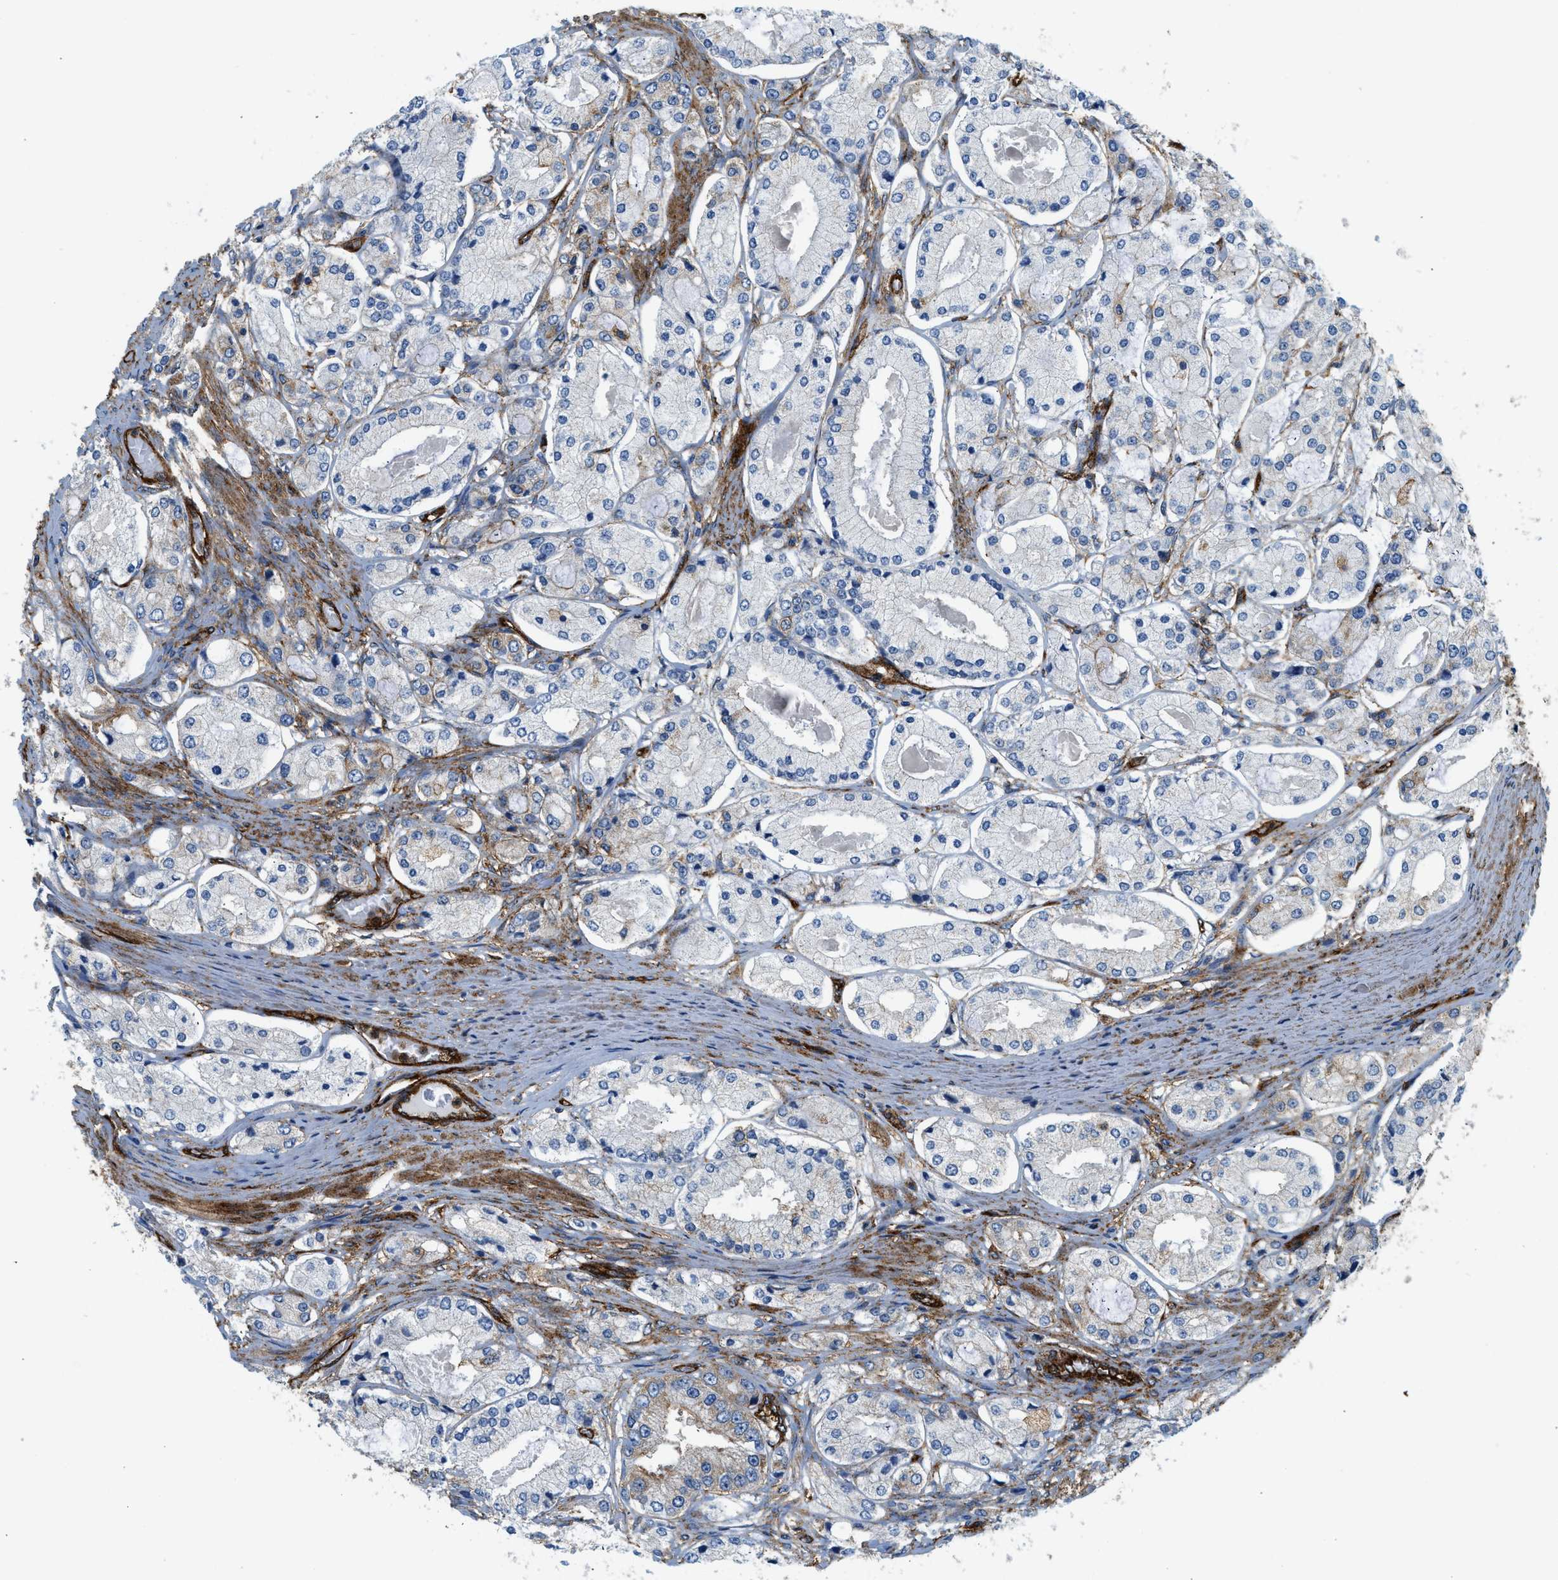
{"staining": {"intensity": "weak", "quantity": "<25%", "location": "cytoplasmic/membranous"}, "tissue": "prostate cancer", "cell_type": "Tumor cells", "image_type": "cancer", "snomed": [{"axis": "morphology", "description": "Adenocarcinoma, High grade"}, {"axis": "topography", "description": "Prostate"}], "caption": "A histopathology image of adenocarcinoma (high-grade) (prostate) stained for a protein demonstrates no brown staining in tumor cells.", "gene": "HIP1", "patient": {"sex": "male", "age": 65}}